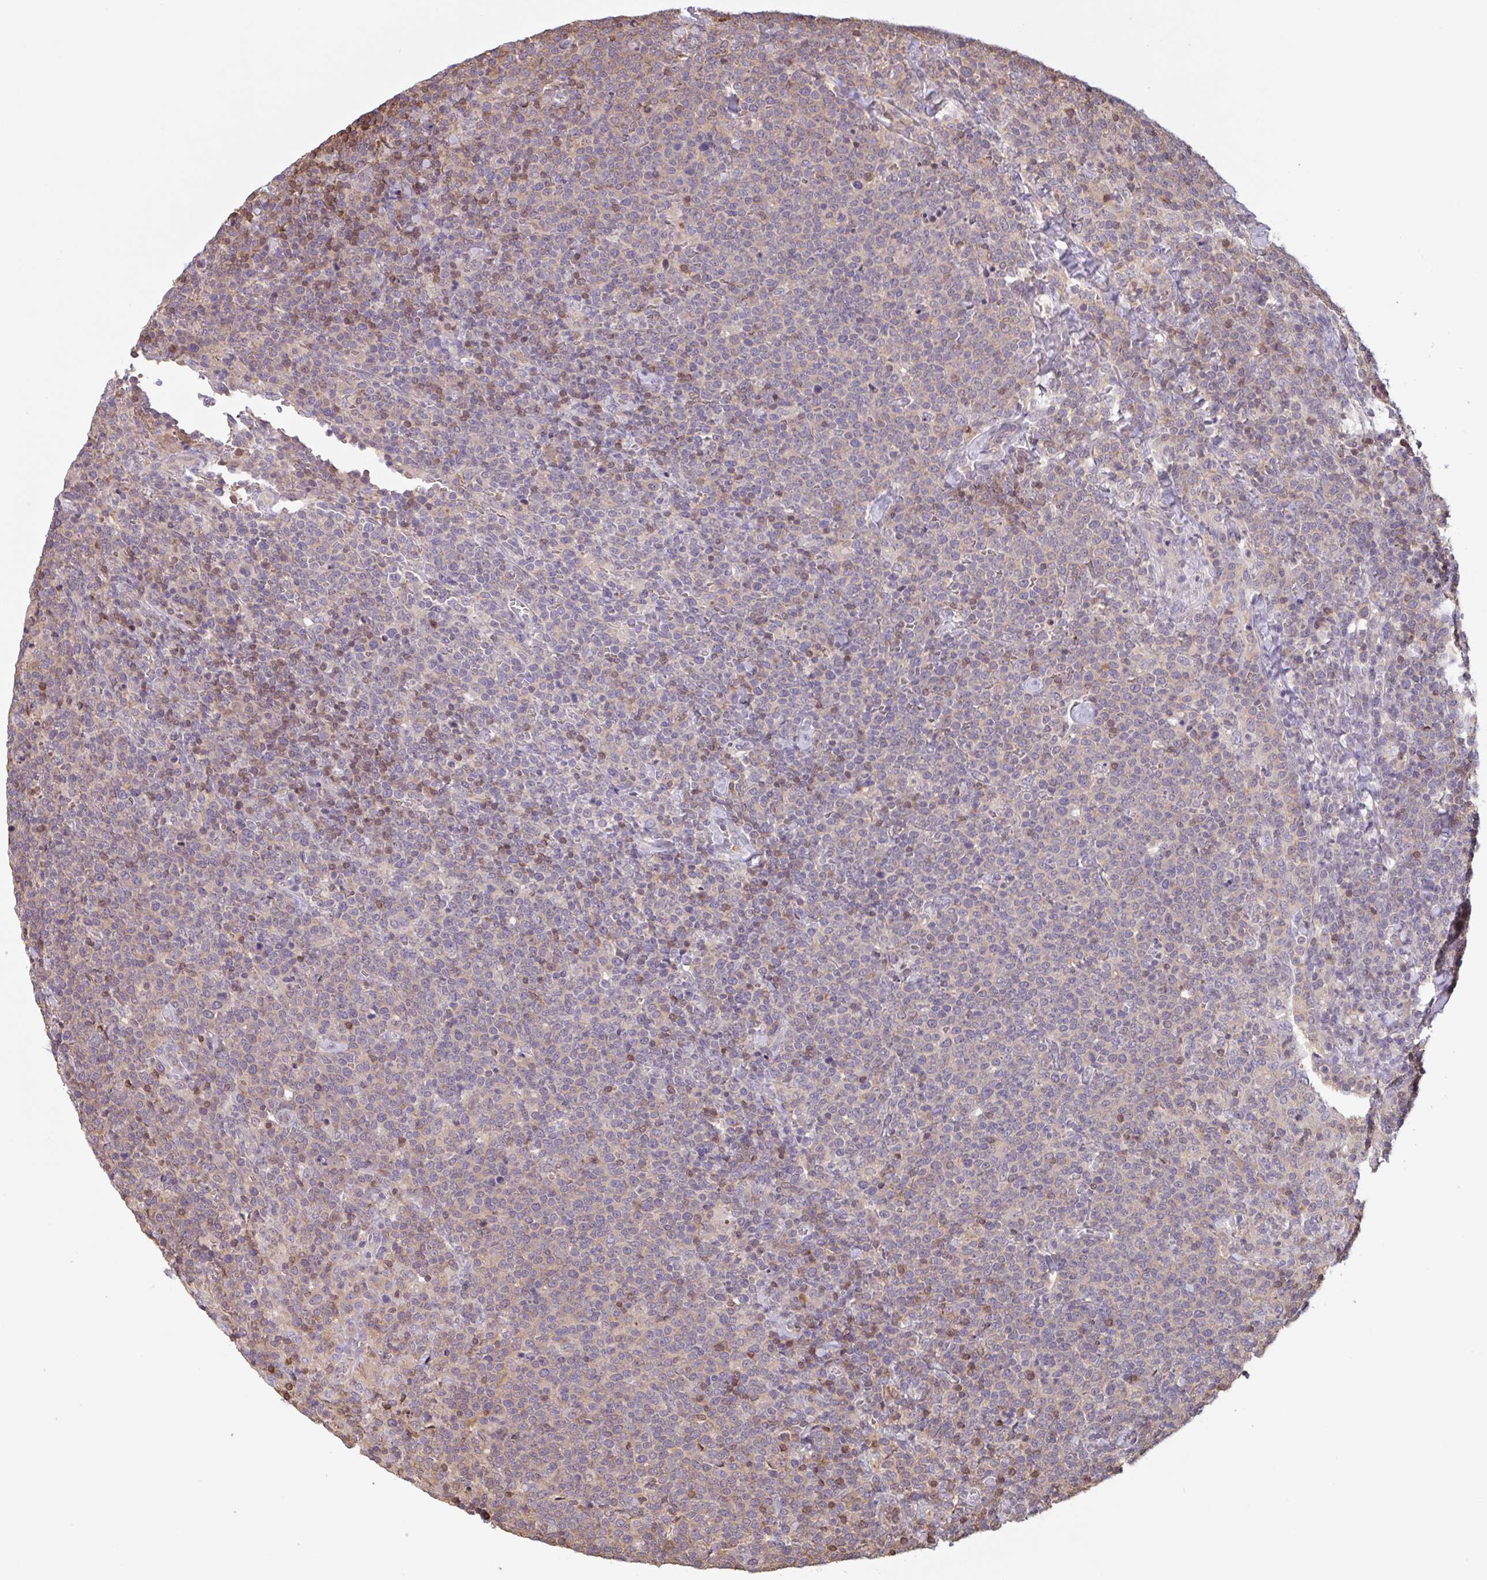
{"staining": {"intensity": "negative", "quantity": "none", "location": "none"}, "tissue": "lymphoma", "cell_type": "Tumor cells", "image_type": "cancer", "snomed": [{"axis": "morphology", "description": "Malignant lymphoma, non-Hodgkin's type, High grade"}, {"axis": "topography", "description": "Lymph node"}], "caption": "An image of human high-grade malignant lymphoma, non-Hodgkin's type is negative for staining in tumor cells.", "gene": "OTOP2", "patient": {"sex": "male", "age": 61}}